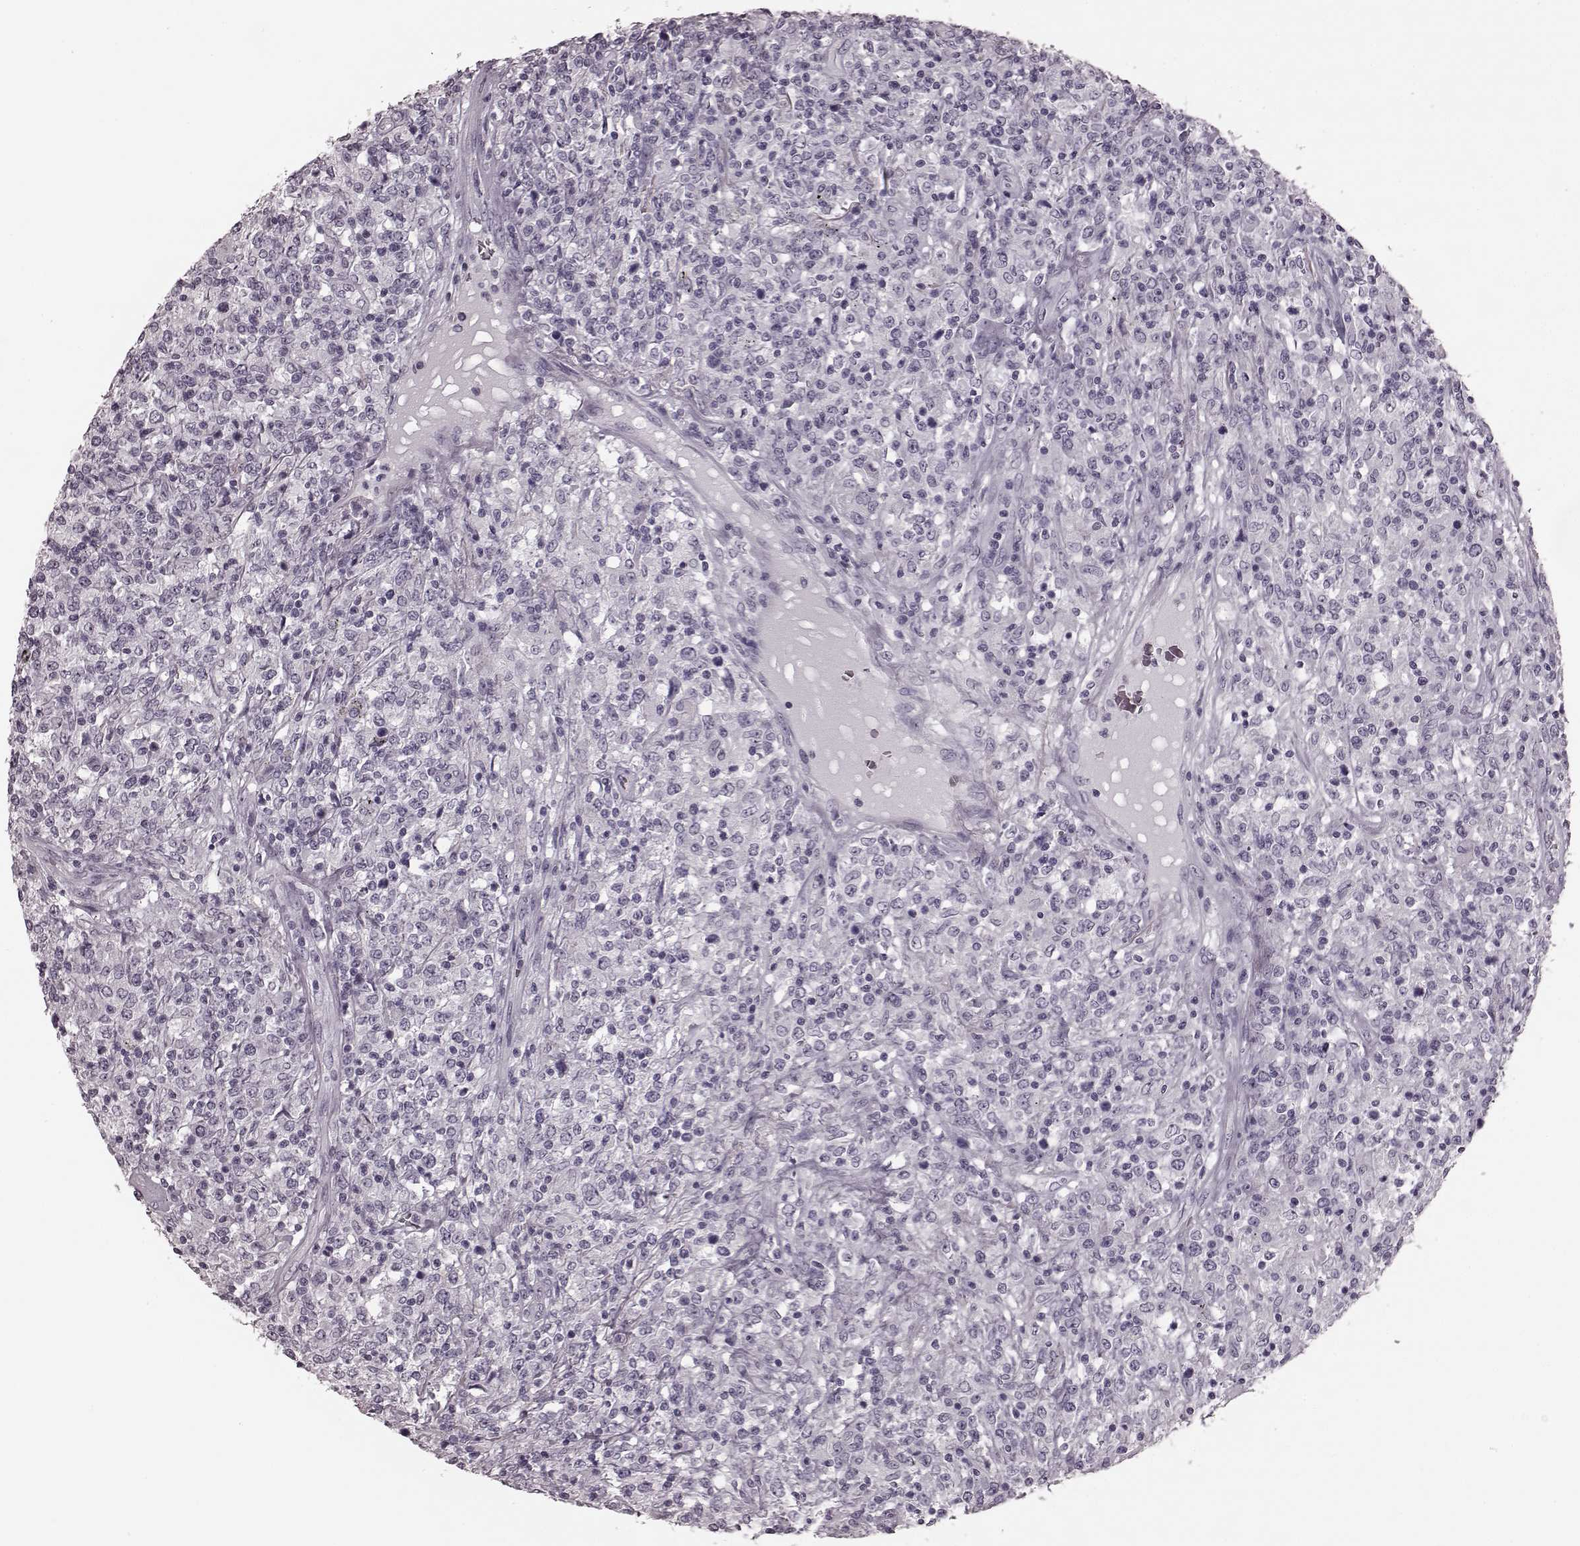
{"staining": {"intensity": "negative", "quantity": "none", "location": "none"}, "tissue": "lymphoma", "cell_type": "Tumor cells", "image_type": "cancer", "snomed": [{"axis": "morphology", "description": "Malignant lymphoma, non-Hodgkin's type, High grade"}, {"axis": "topography", "description": "Lung"}], "caption": "IHC image of neoplastic tissue: lymphoma stained with DAB reveals no significant protein positivity in tumor cells.", "gene": "TRPM1", "patient": {"sex": "male", "age": 79}}